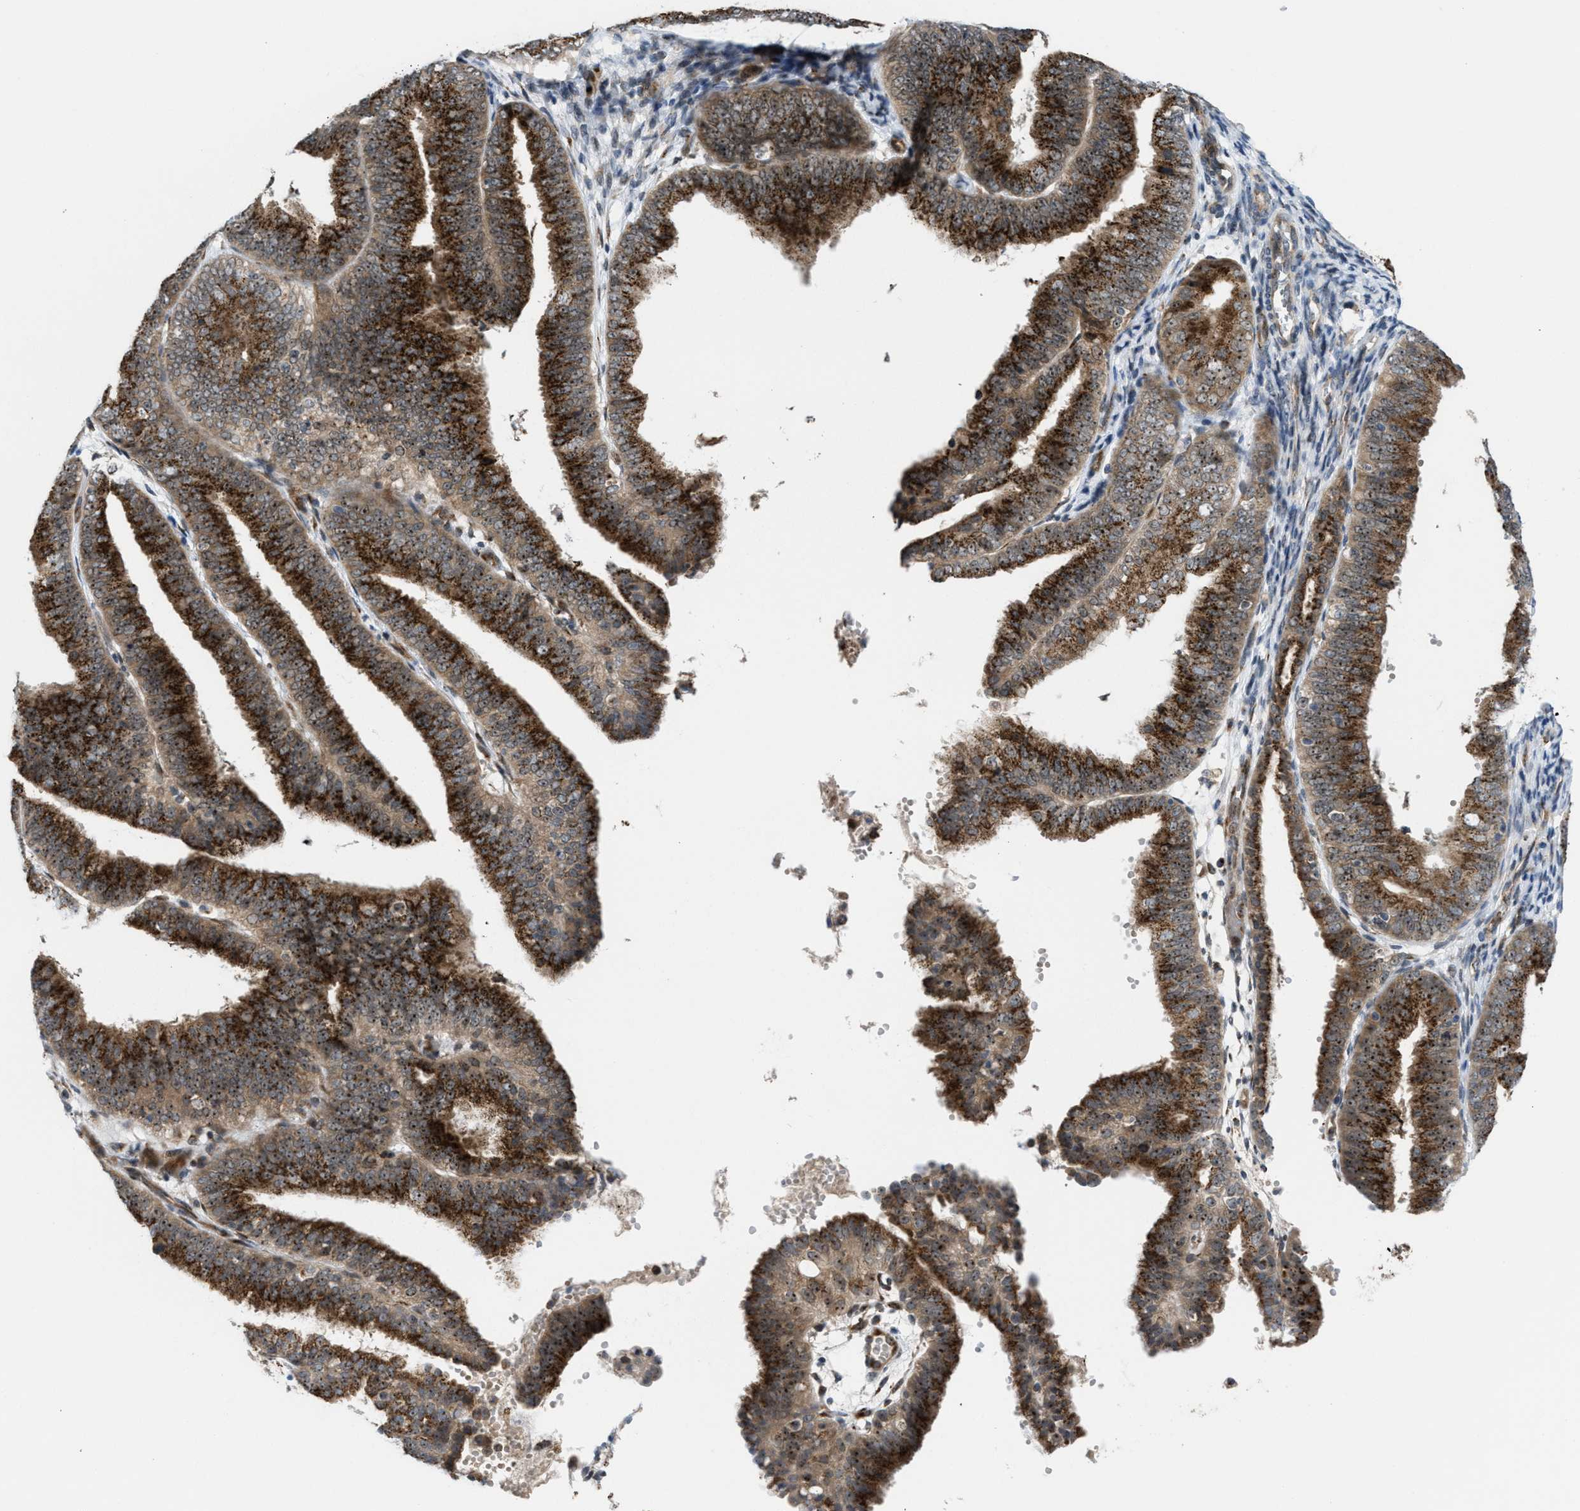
{"staining": {"intensity": "strong", "quantity": ">75%", "location": "cytoplasmic/membranous"}, "tissue": "endometrial cancer", "cell_type": "Tumor cells", "image_type": "cancer", "snomed": [{"axis": "morphology", "description": "Adenocarcinoma, NOS"}, {"axis": "topography", "description": "Endometrium"}], "caption": "This photomicrograph demonstrates IHC staining of endometrial adenocarcinoma, with high strong cytoplasmic/membranous expression in about >75% of tumor cells.", "gene": "SLC38A10", "patient": {"sex": "female", "age": 63}}